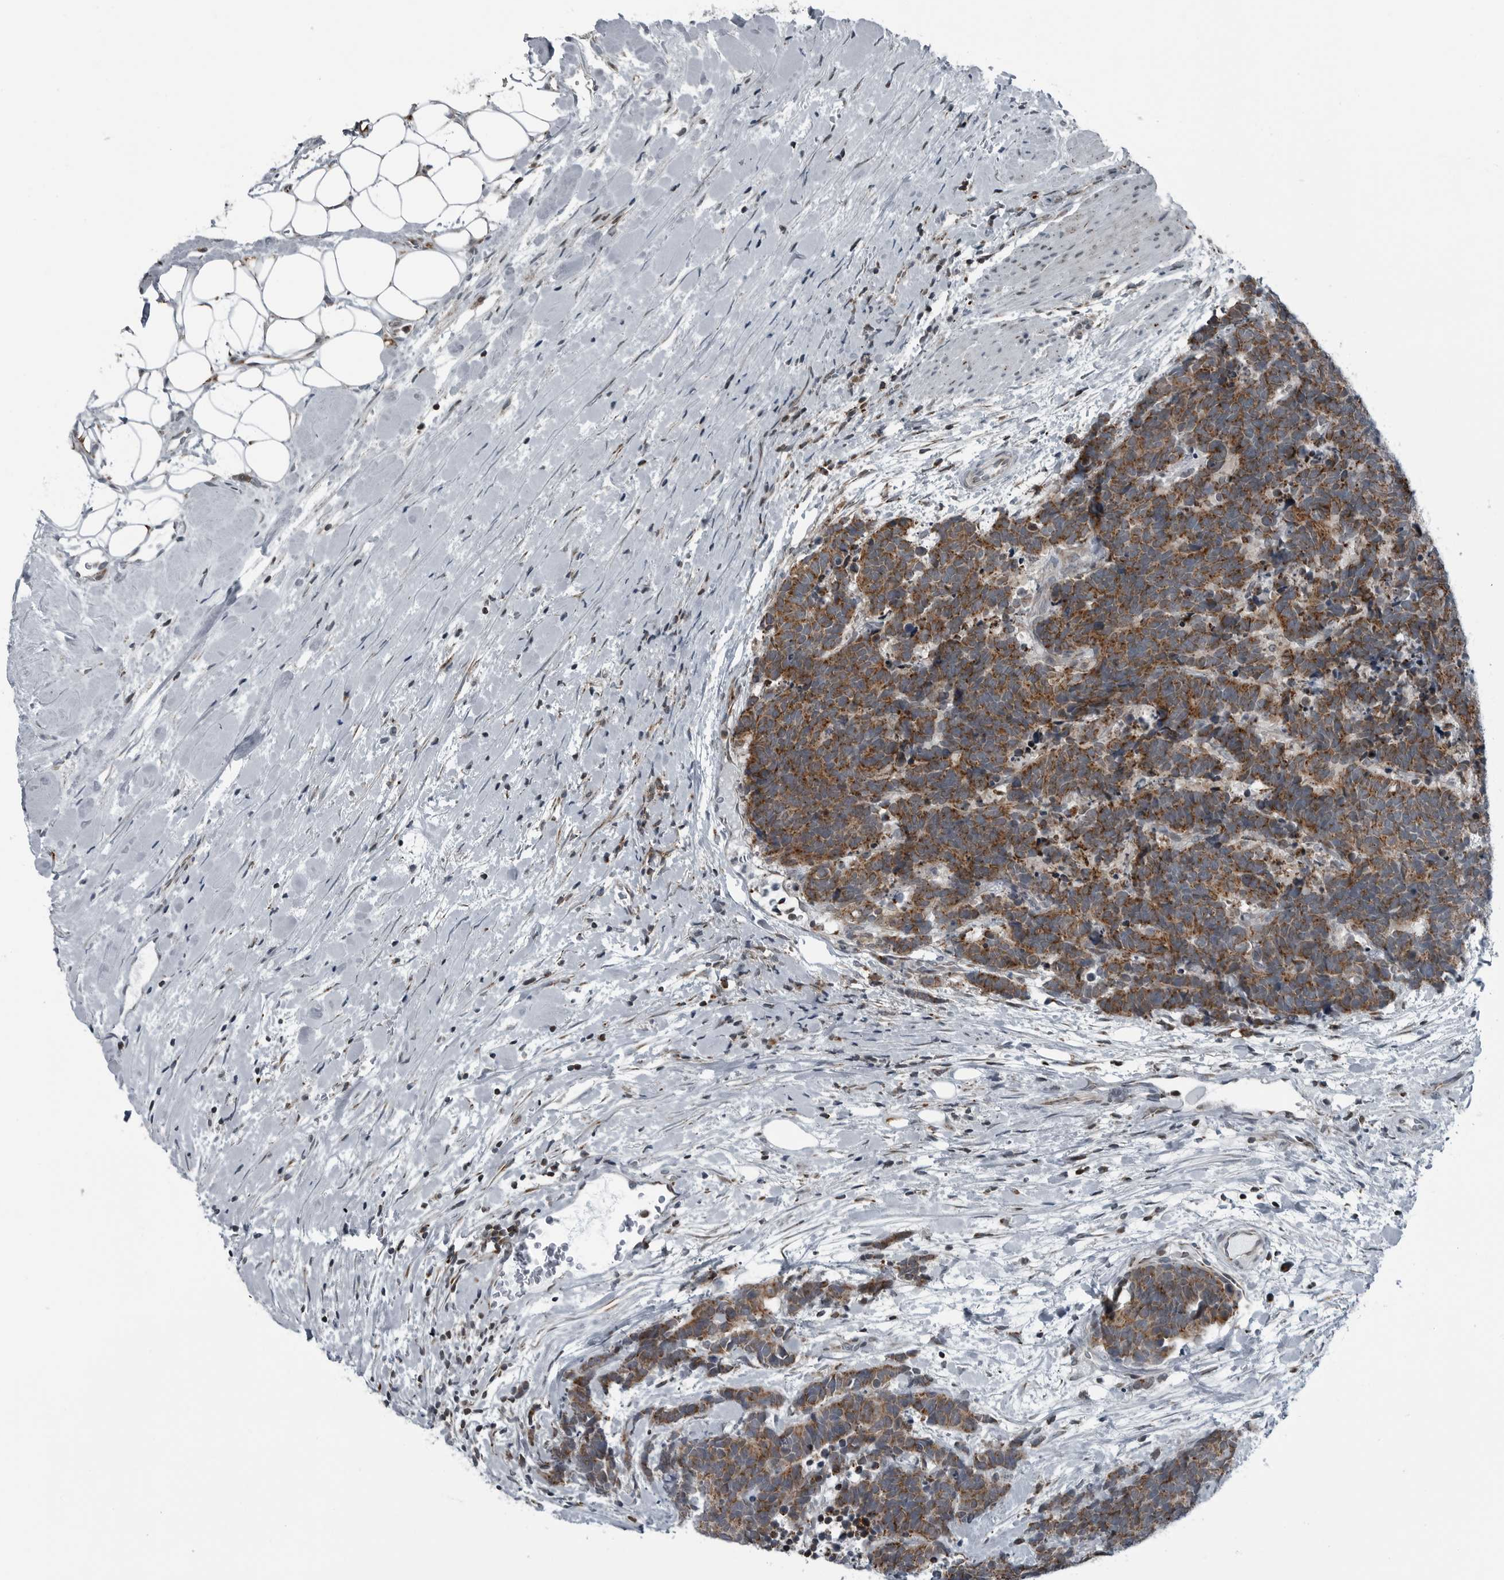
{"staining": {"intensity": "moderate", "quantity": ">75%", "location": "cytoplasmic/membranous"}, "tissue": "carcinoid", "cell_type": "Tumor cells", "image_type": "cancer", "snomed": [{"axis": "morphology", "description": "Carcinoma, NOS"}, {"axis": "morphology", "description": "Carcinoid, malignant, NOS"}, {"axis": "topography", "description": "Urinary bladder"}], "caption": "Immunohistochemistry image of carcinoma stained for a protein (brown), which demonstrates medium levels of moderate cytoplasmic/membranous positivity in about >75% of tumor cells.", "gene": "GAK", "patient": {"sex": "male", "age": 57}}